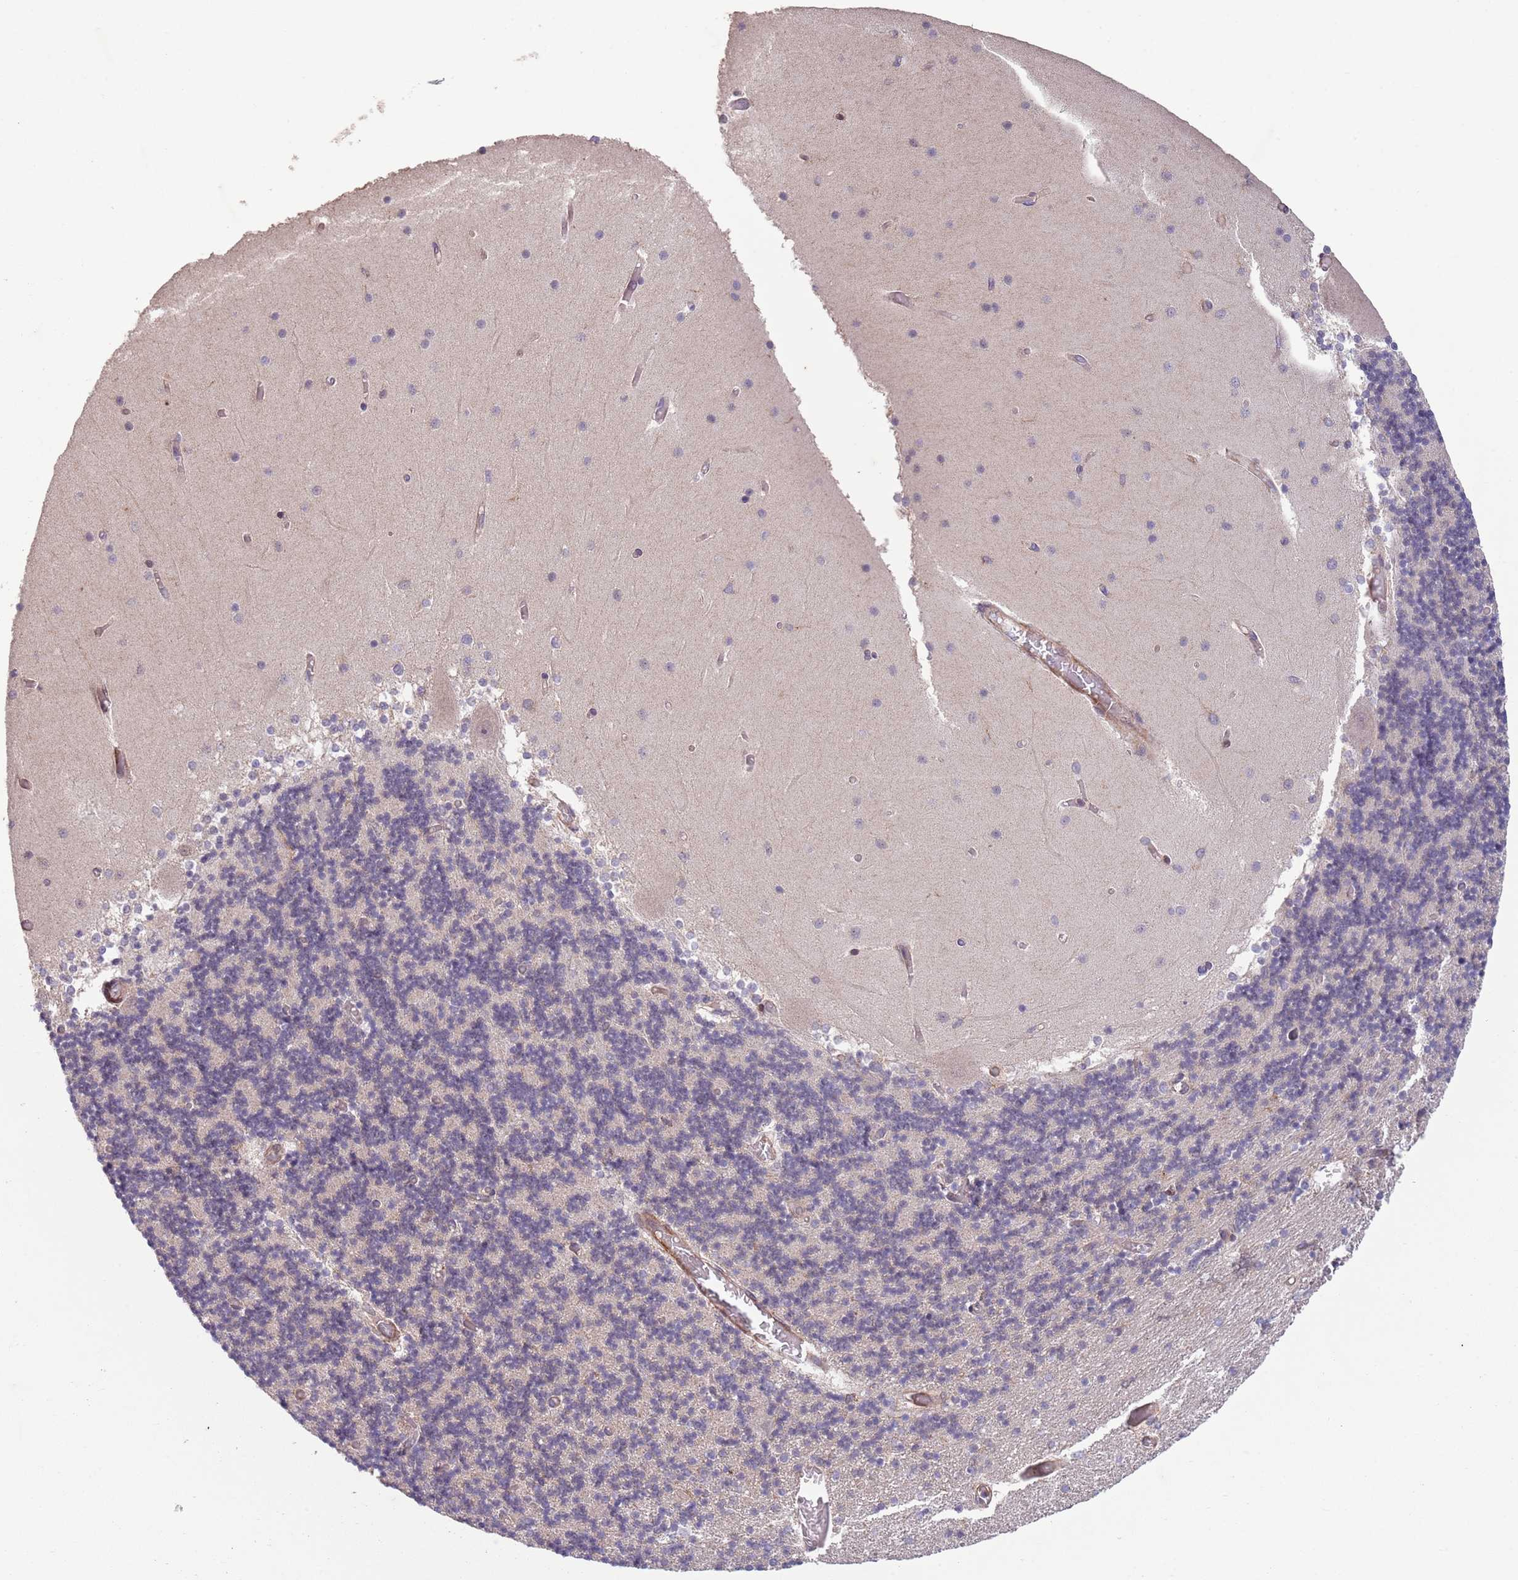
{"staining": {"intensity": "negative", "quantity": "none", "location": "none"}, "tissue": "cerebellum", "cell_type": "Cells in granular layer", "image_type": "normal", "snomed": [{"axis": "morphology", "description": "Normal tissue, NOS"}, {"axis": "topography", "description": "Cerebellum"}], "caption": "The image shows no significant expression in cells in granular layer of cerebellum. (IHC, brightfield microscopy, high magnification).", "gene": "CHD9", "patient": {"sex": "female", "age": 28}}